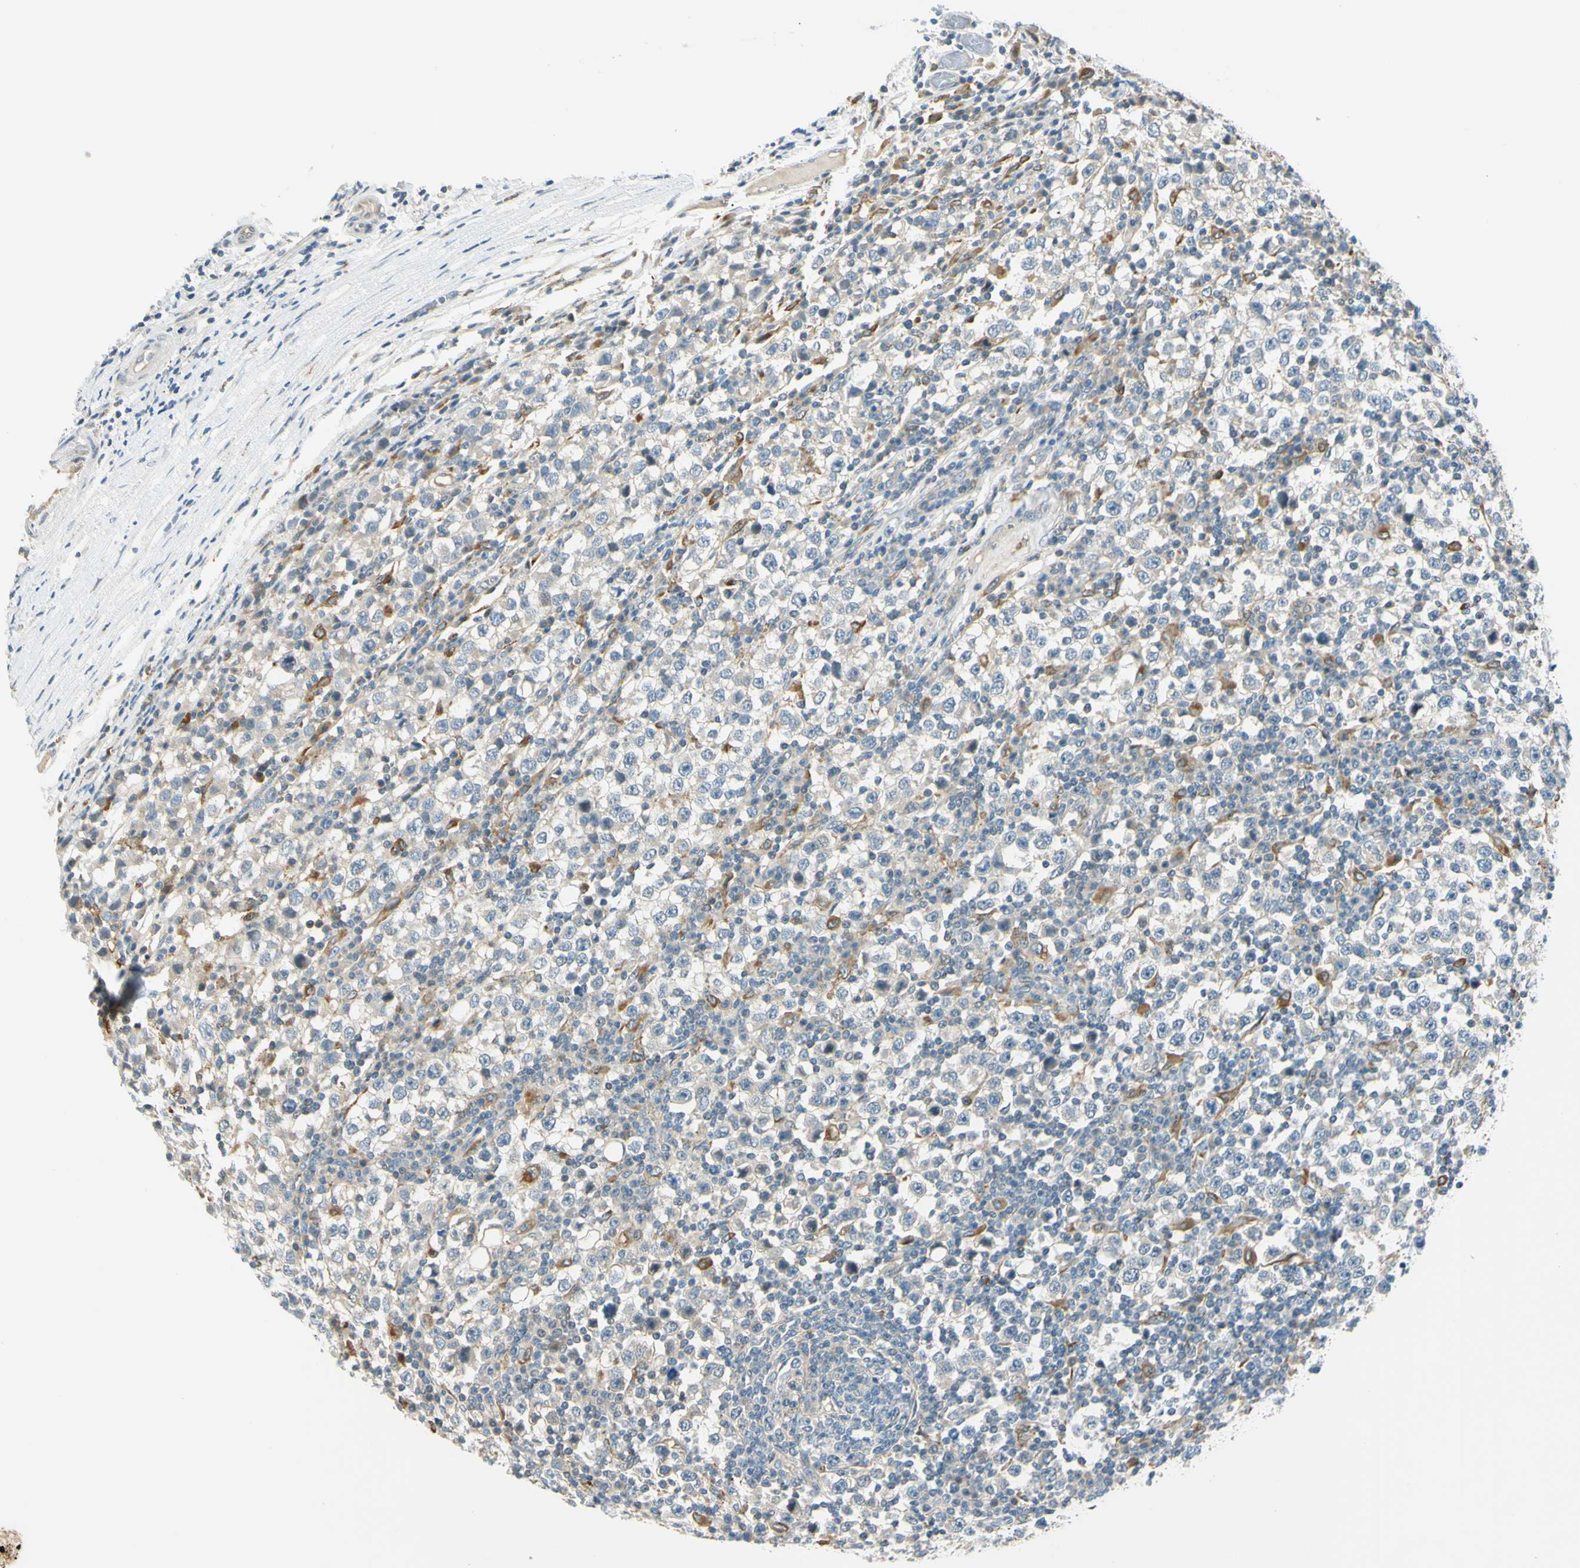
{"staining": {"intensity": "moderate", "quantity": "<25%", "location": "cytoplasmic/membranous"}, "tissue": "testis cancer", "cell_type": "Tumor cells", "image_type": "cancer", "snomed": [{"axis": "morphology", "description": "Seminoma, NOS"}, {"axis": "topography", "description": "Testis"}], "caption": "DAB immunohistochemical staining of human testis cancer (seminoma) exhibits moderate cytoplasmic/membranous protein expression in about <25% of tumor cells.", "gene": "LAMA3", "patient": {"sex": "male", "age": 65}}